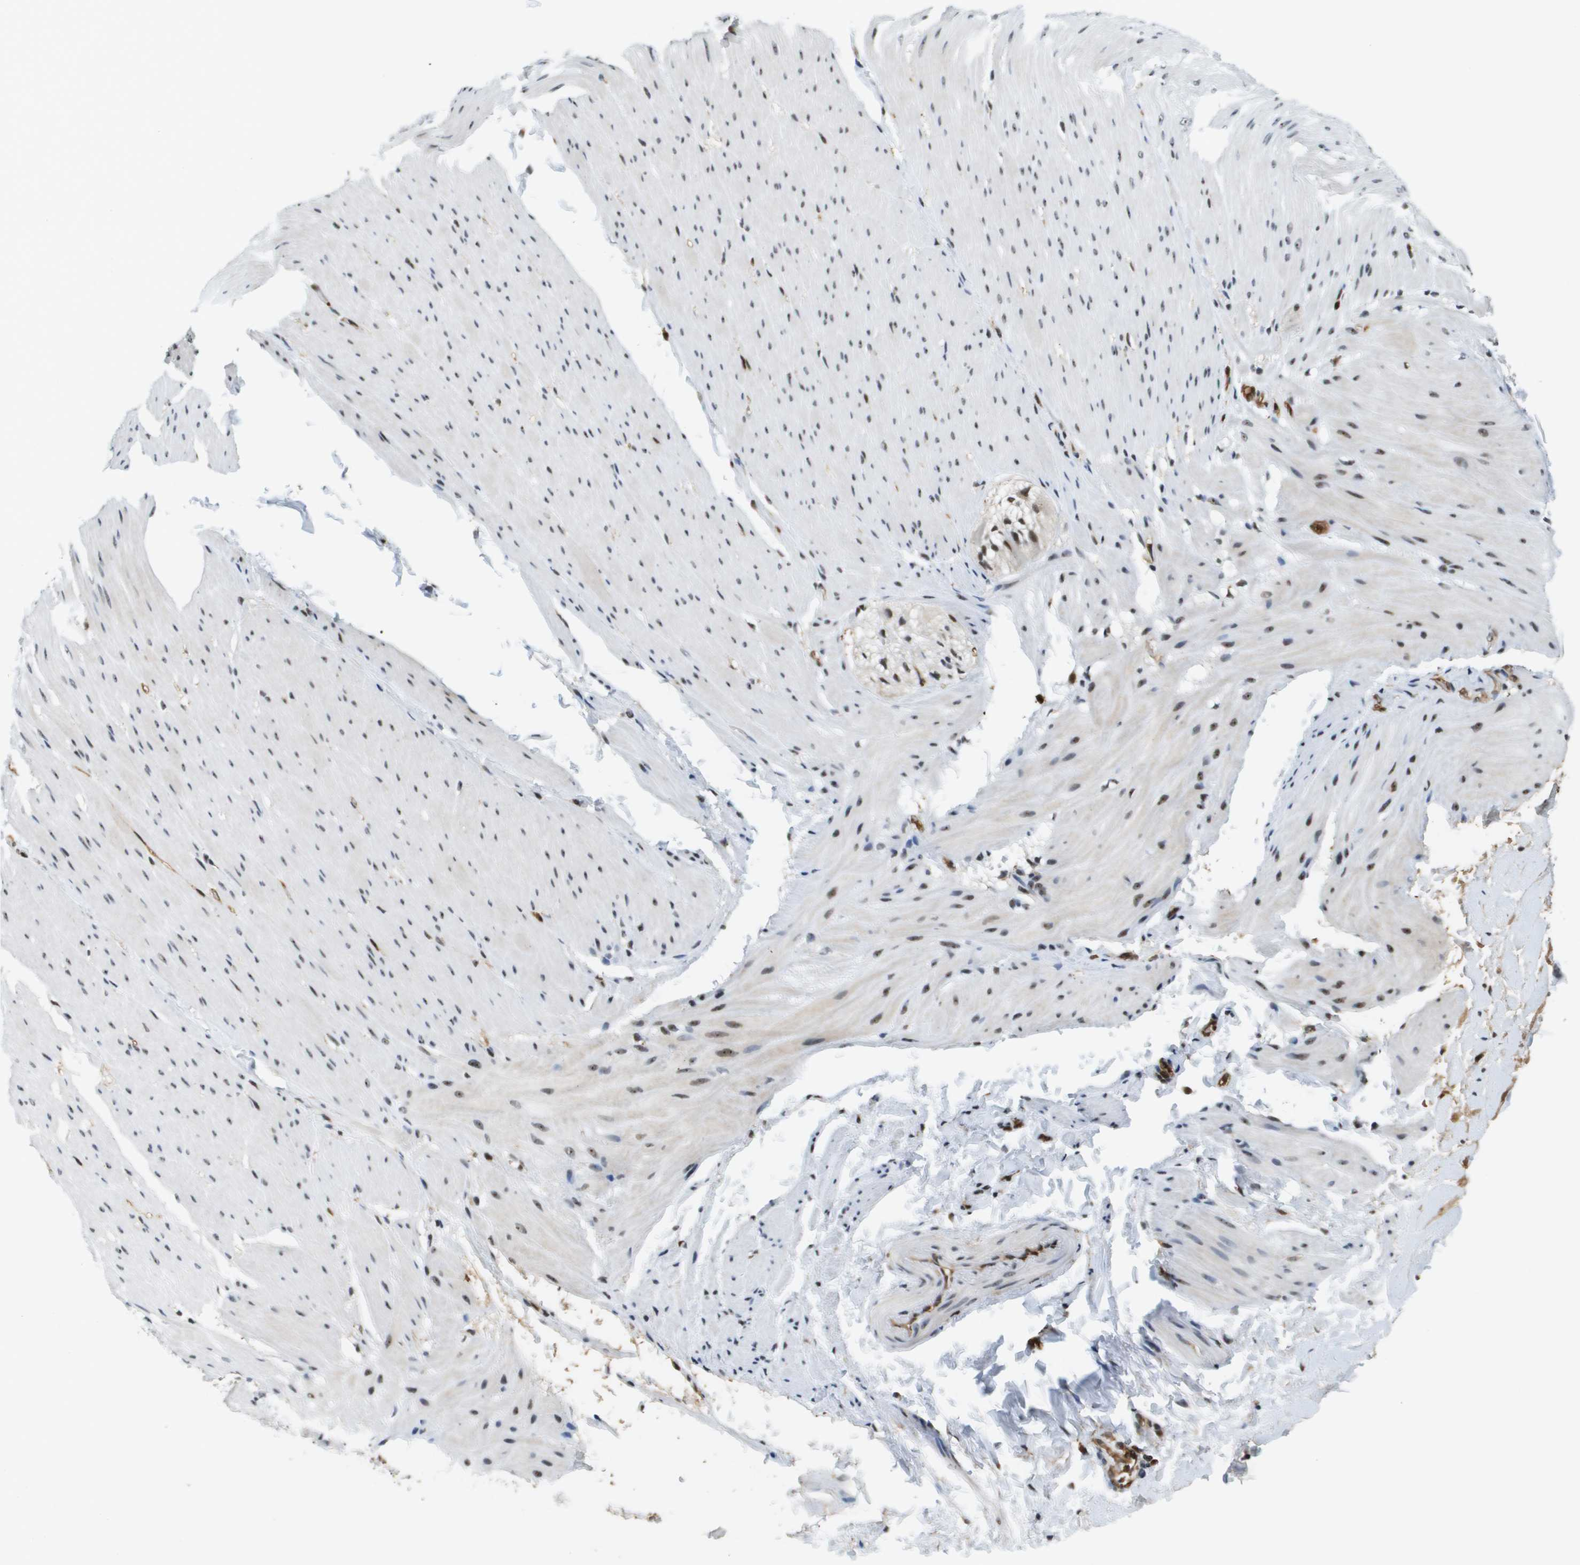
{"staining": {"intensity": "moderate", "quantity": "25%-75%", "location": "nuclear"}, "tissue": "smooth muscle", "cell_type": "Smooth muscle cells", "image_type": "normal", "snomed": [{"axis": "morphology", "description": "Normal tissue, NOS"}, {"axis": "topography", "description": "Smooth muscle"}, {"axis": "topography", "description": "Colon"}], "caption": "Immunohistochemistry of benign smooth muscle shows medium levels of moderate nuclear staining in approximately 25%-75% of smooth muscle cells.", "gene": "EP400", "patient": {"sex": "male", "age": 67}}